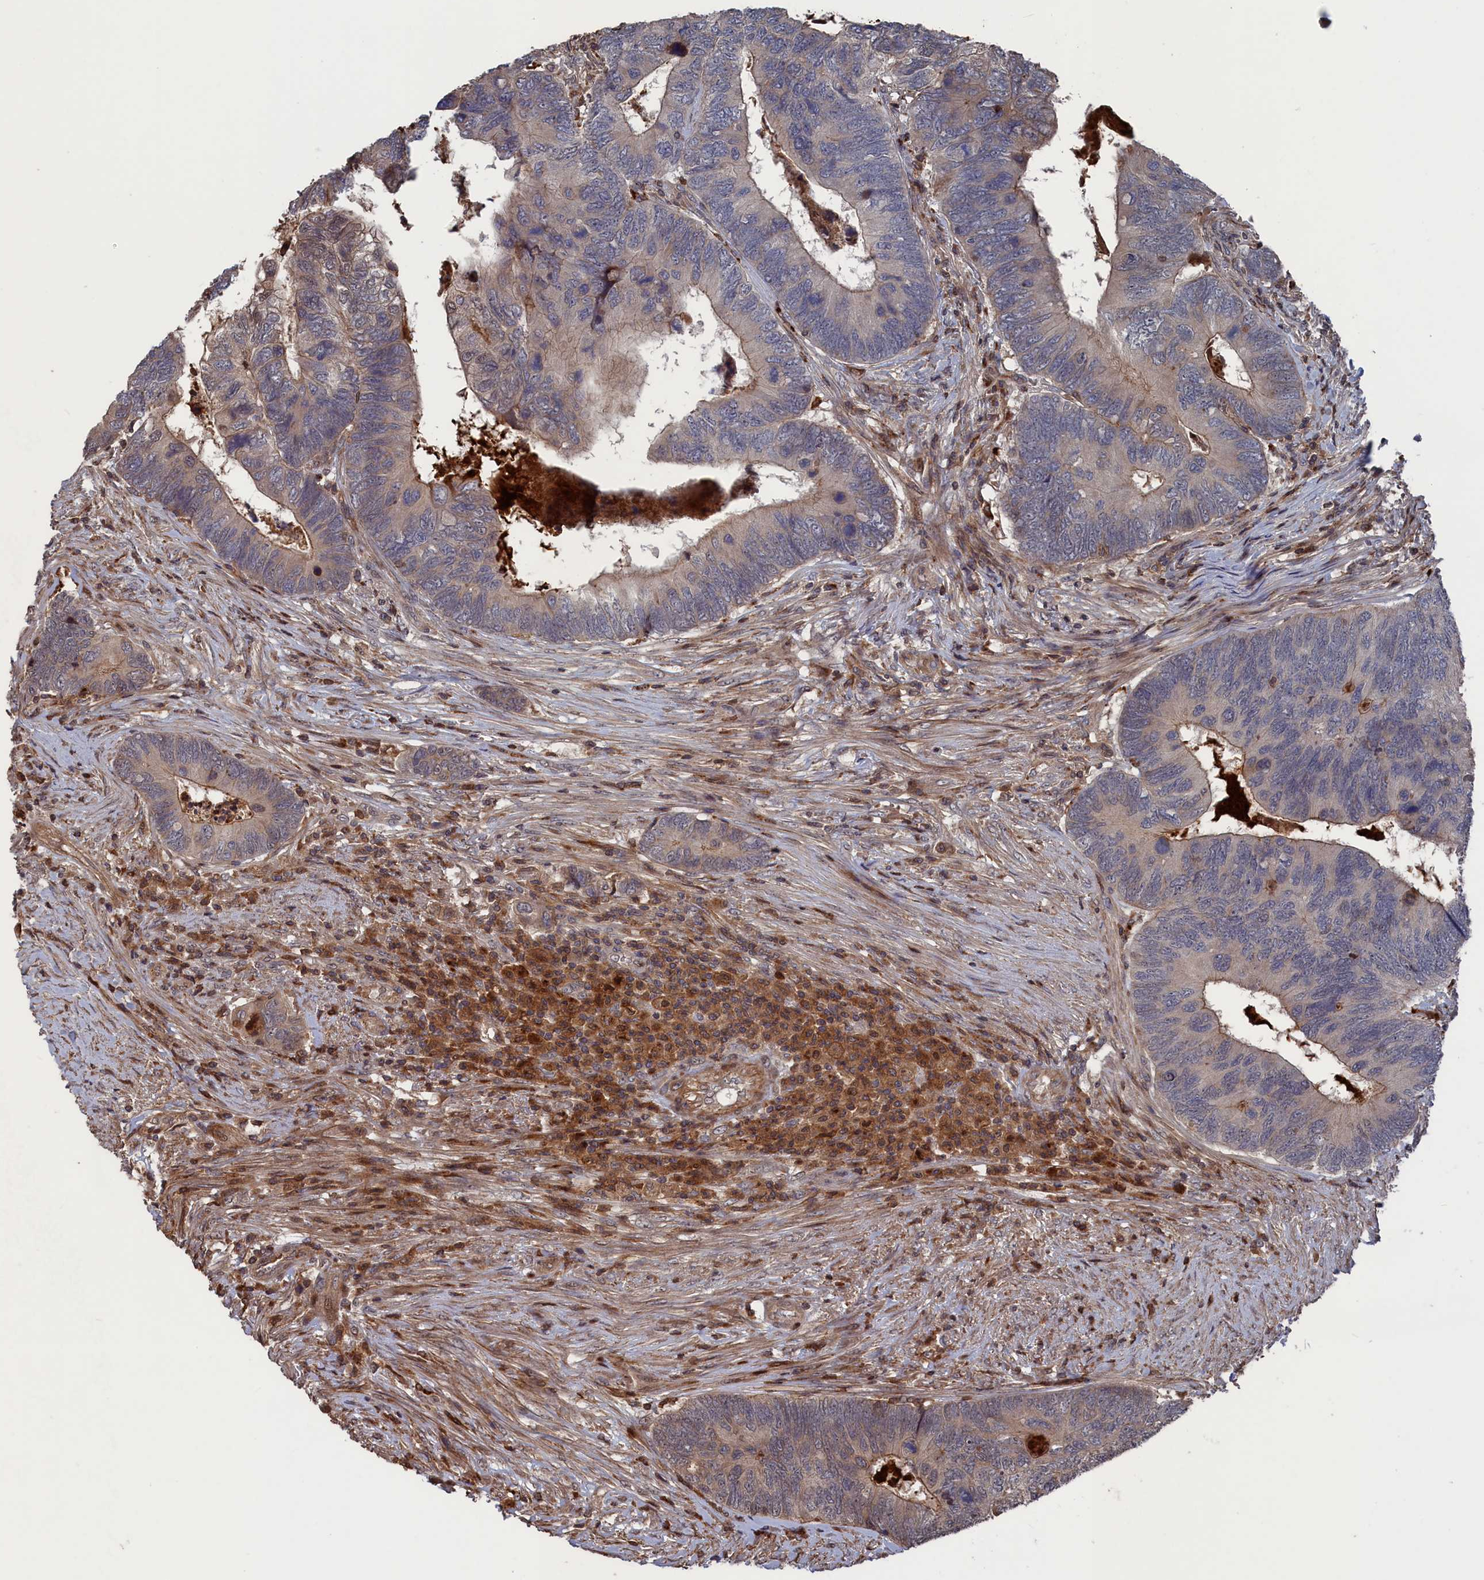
{"staining": {"intensity": "moderate", "quantity": "<25%", "location": "cytoplasmic/membranous"}, "tissue": "colorectal cancer", "cell_type": "Tumor cells", "image_type": "cancer", "snomed": [{"axis": "morphology", "description": "Adenocarcinoma, NOS"}, {"axis": "topography", "description": "Colon"}], "caption": "Human colorectal cancer (adenocarcinoma) stained with a brown dye exhibits moderate cytoplasmic/membranous positive expression in about <25% of tumor cells.", "gene": "PLA2G15", "patient": {"sex": "female", "age": 67}}